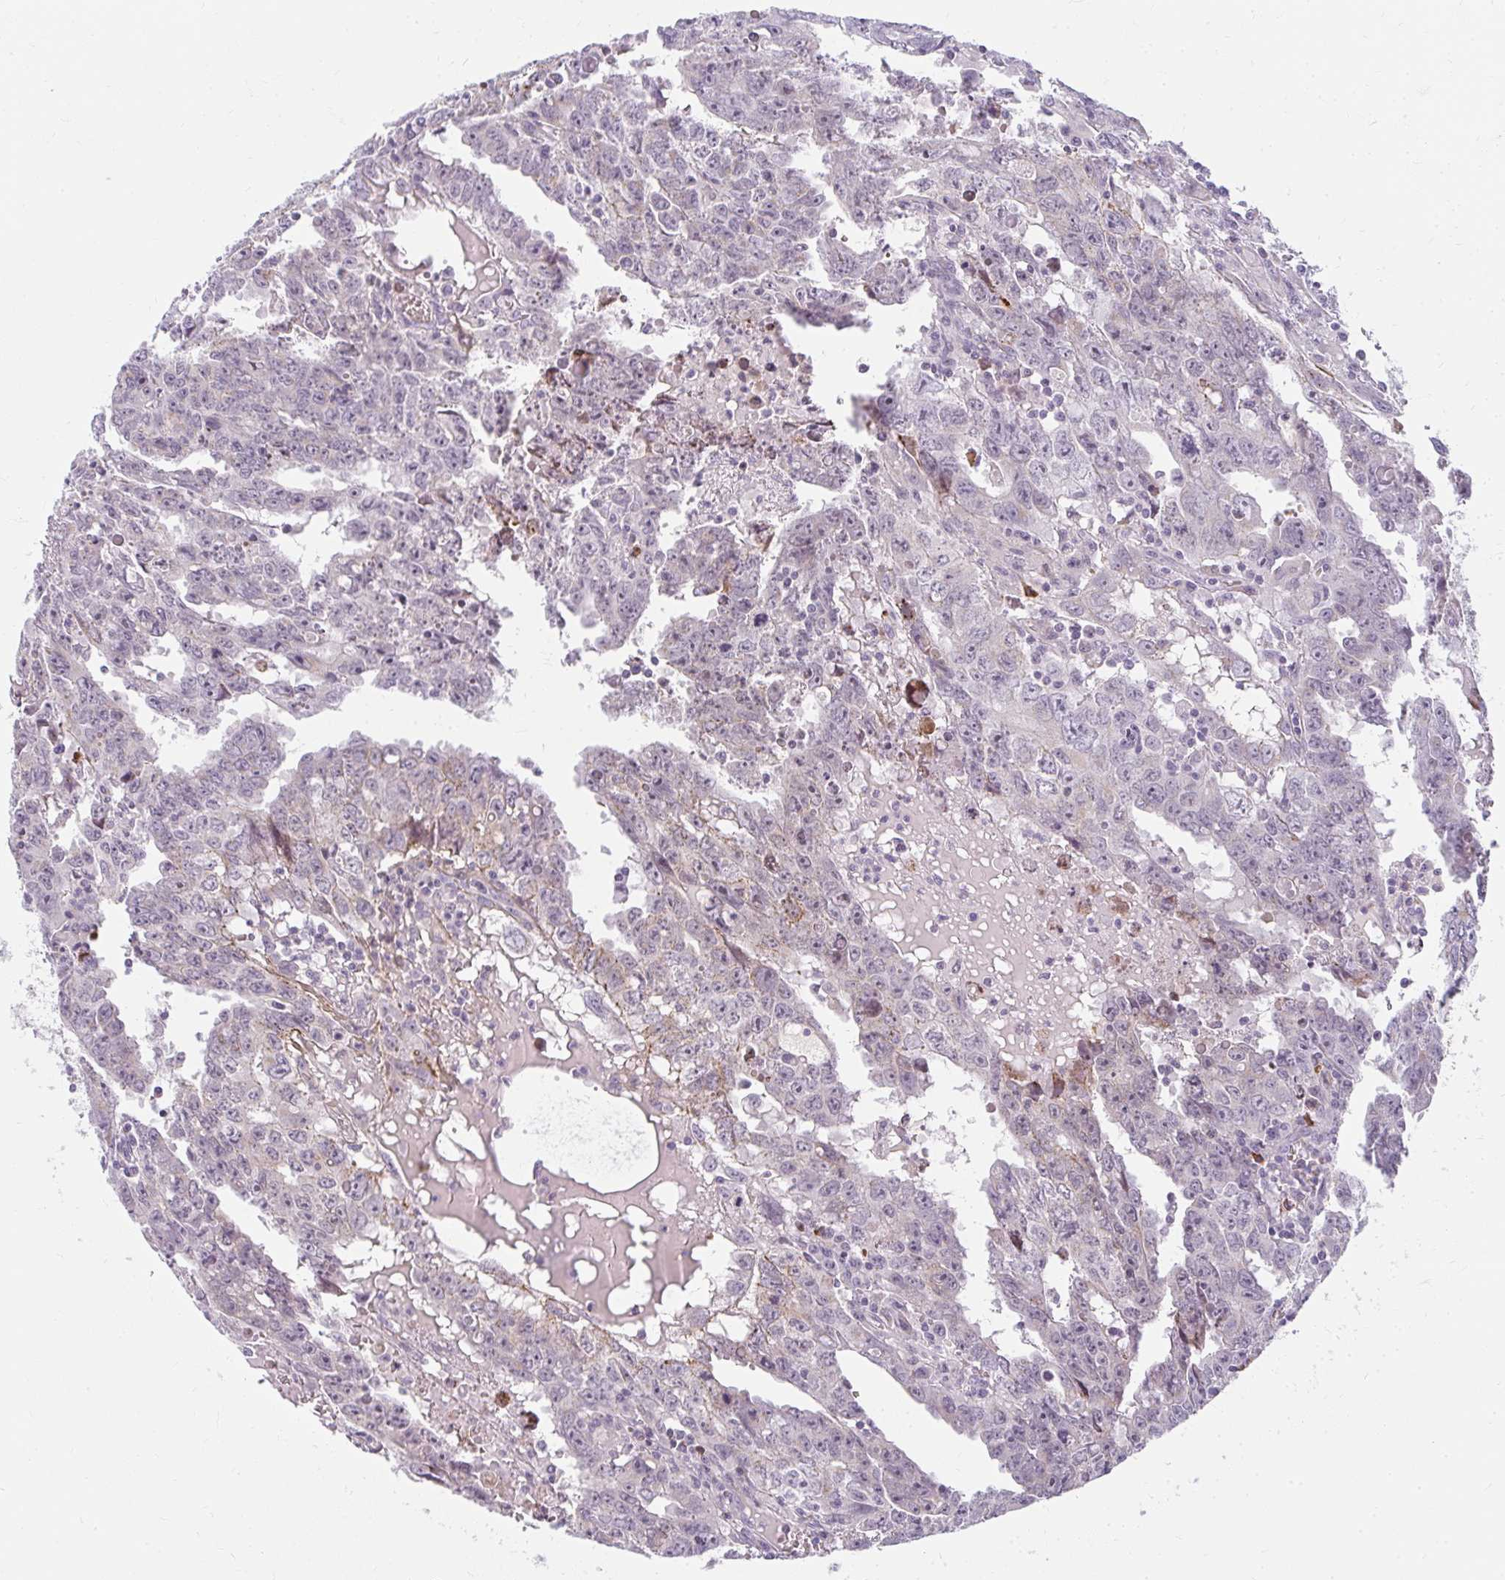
{"staining": {"intensity": "negative", "quantity": "none", "location": "none"}, "tissue": "testis cancer", "cell_type": "Tumor cells", "image_type": "cancer", "snomed": [{"axis": "morphology", "description": "Carcinoma, Embryonal, NOS"}, {"axis": "topography", "description": "Testis"}], "caption": "IHC micrograph of embryonal carcinoma (testis) stained for a protein (brown), which reveals no expression in tumor cells. (Stains: DAB (3,3'-diaminobenzidine) immunohistochemistry (IHC) with hematoxylin counter stain, Microscopy: brightfield microscopy at high magnification).", "gene": "ZFYVE26", "patient": {"sex": "male", "age": 22}}